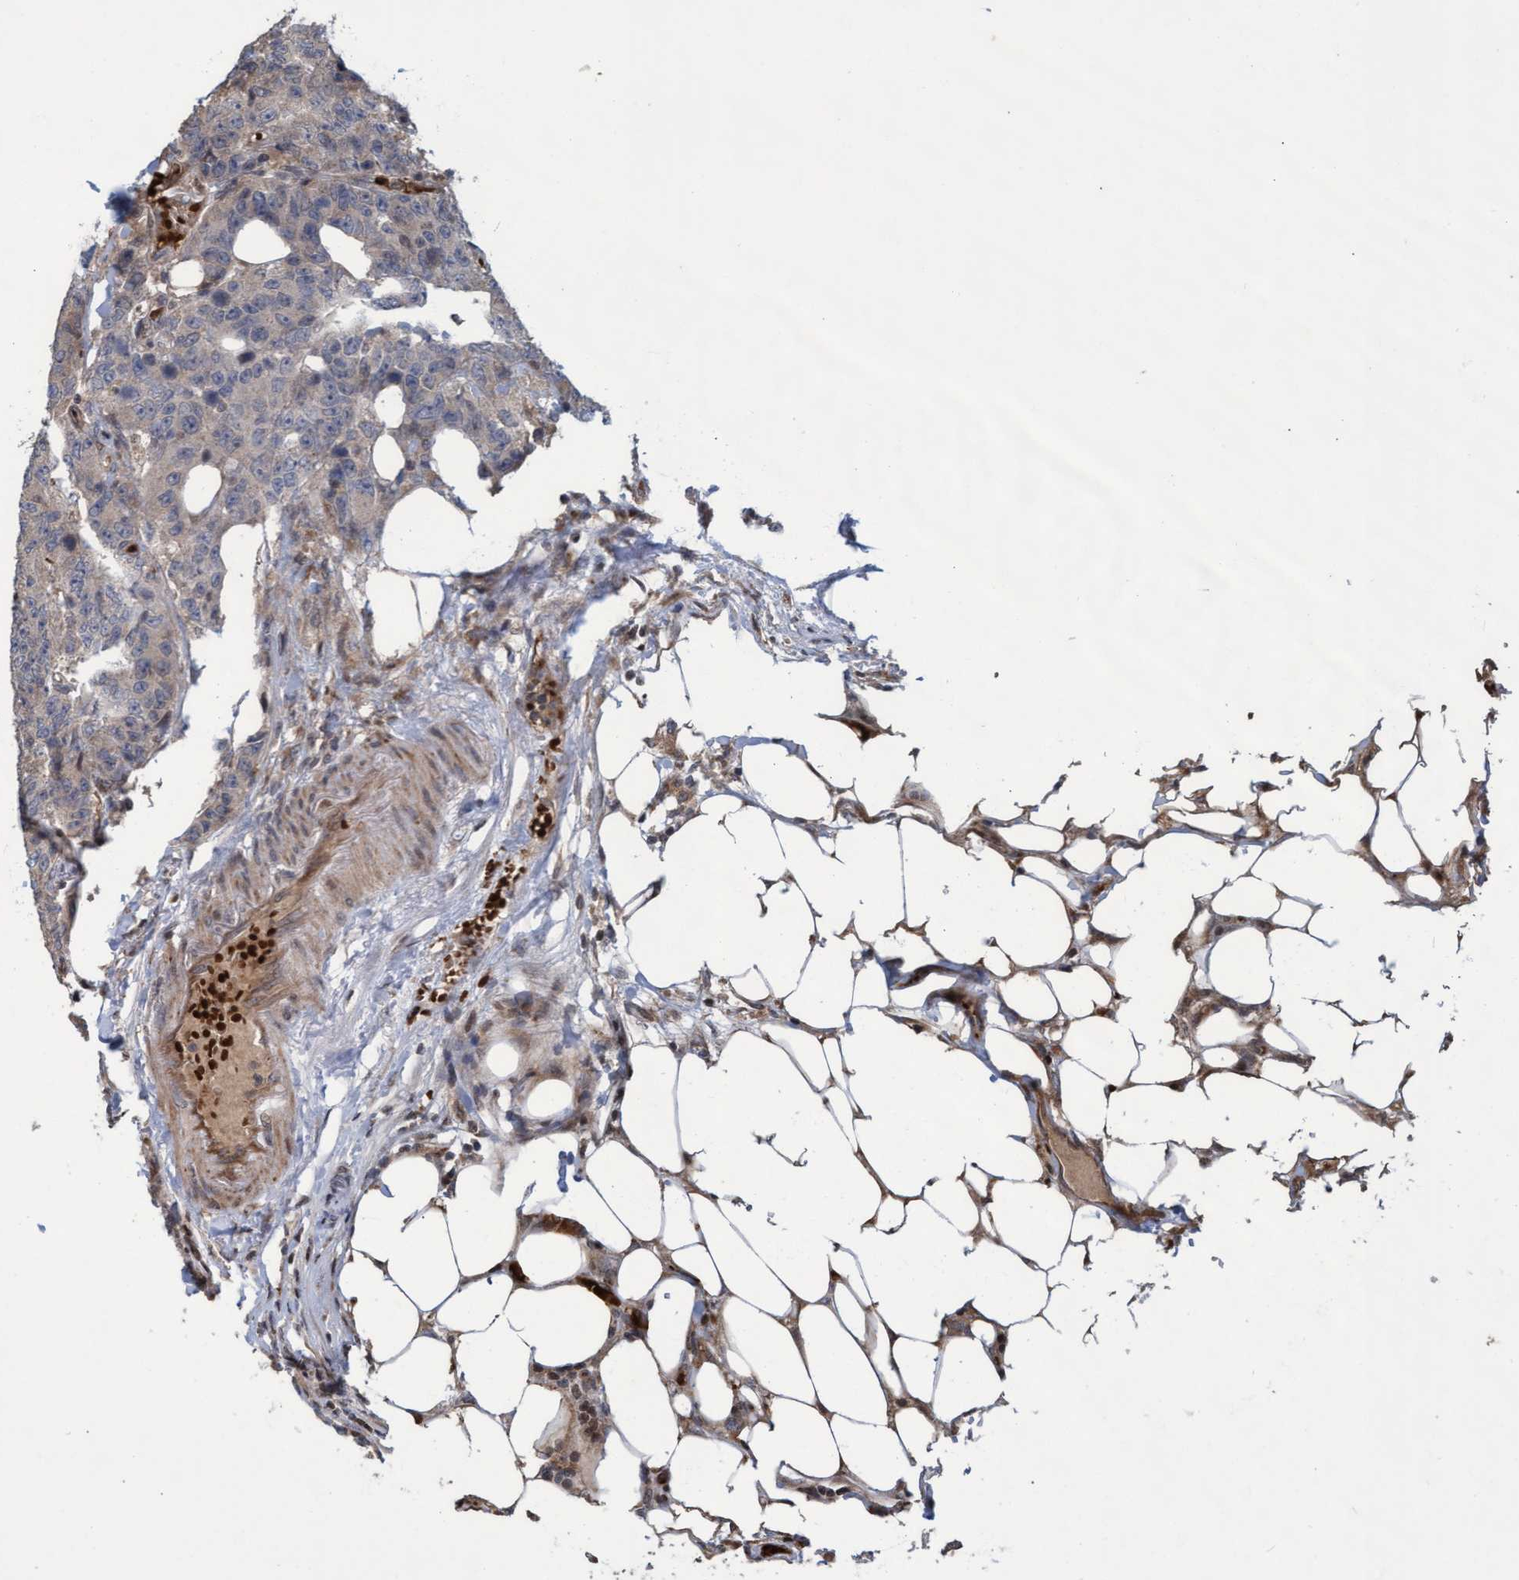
{"staining": {"intensity": "weak", "quantity": "<25%", "location": "cytoplasmic/membranous"}, "tissue": "colorectal cancer", "cell_type": "Tumor cells", "image_type": "cancer", "snomed": [{"axis": "morphology", "description": "Adenocarcinoma, NOS"}, {"axis": "topography", "description": "Colon"}], "caption": "A high-resolution photomicrograph shows IHC staining of colorectal adenocarcinoma, which displays no significant positivity in tumor cells.", "gene": "KCNC2", "patient": {"sex": "female", "age": 86}}